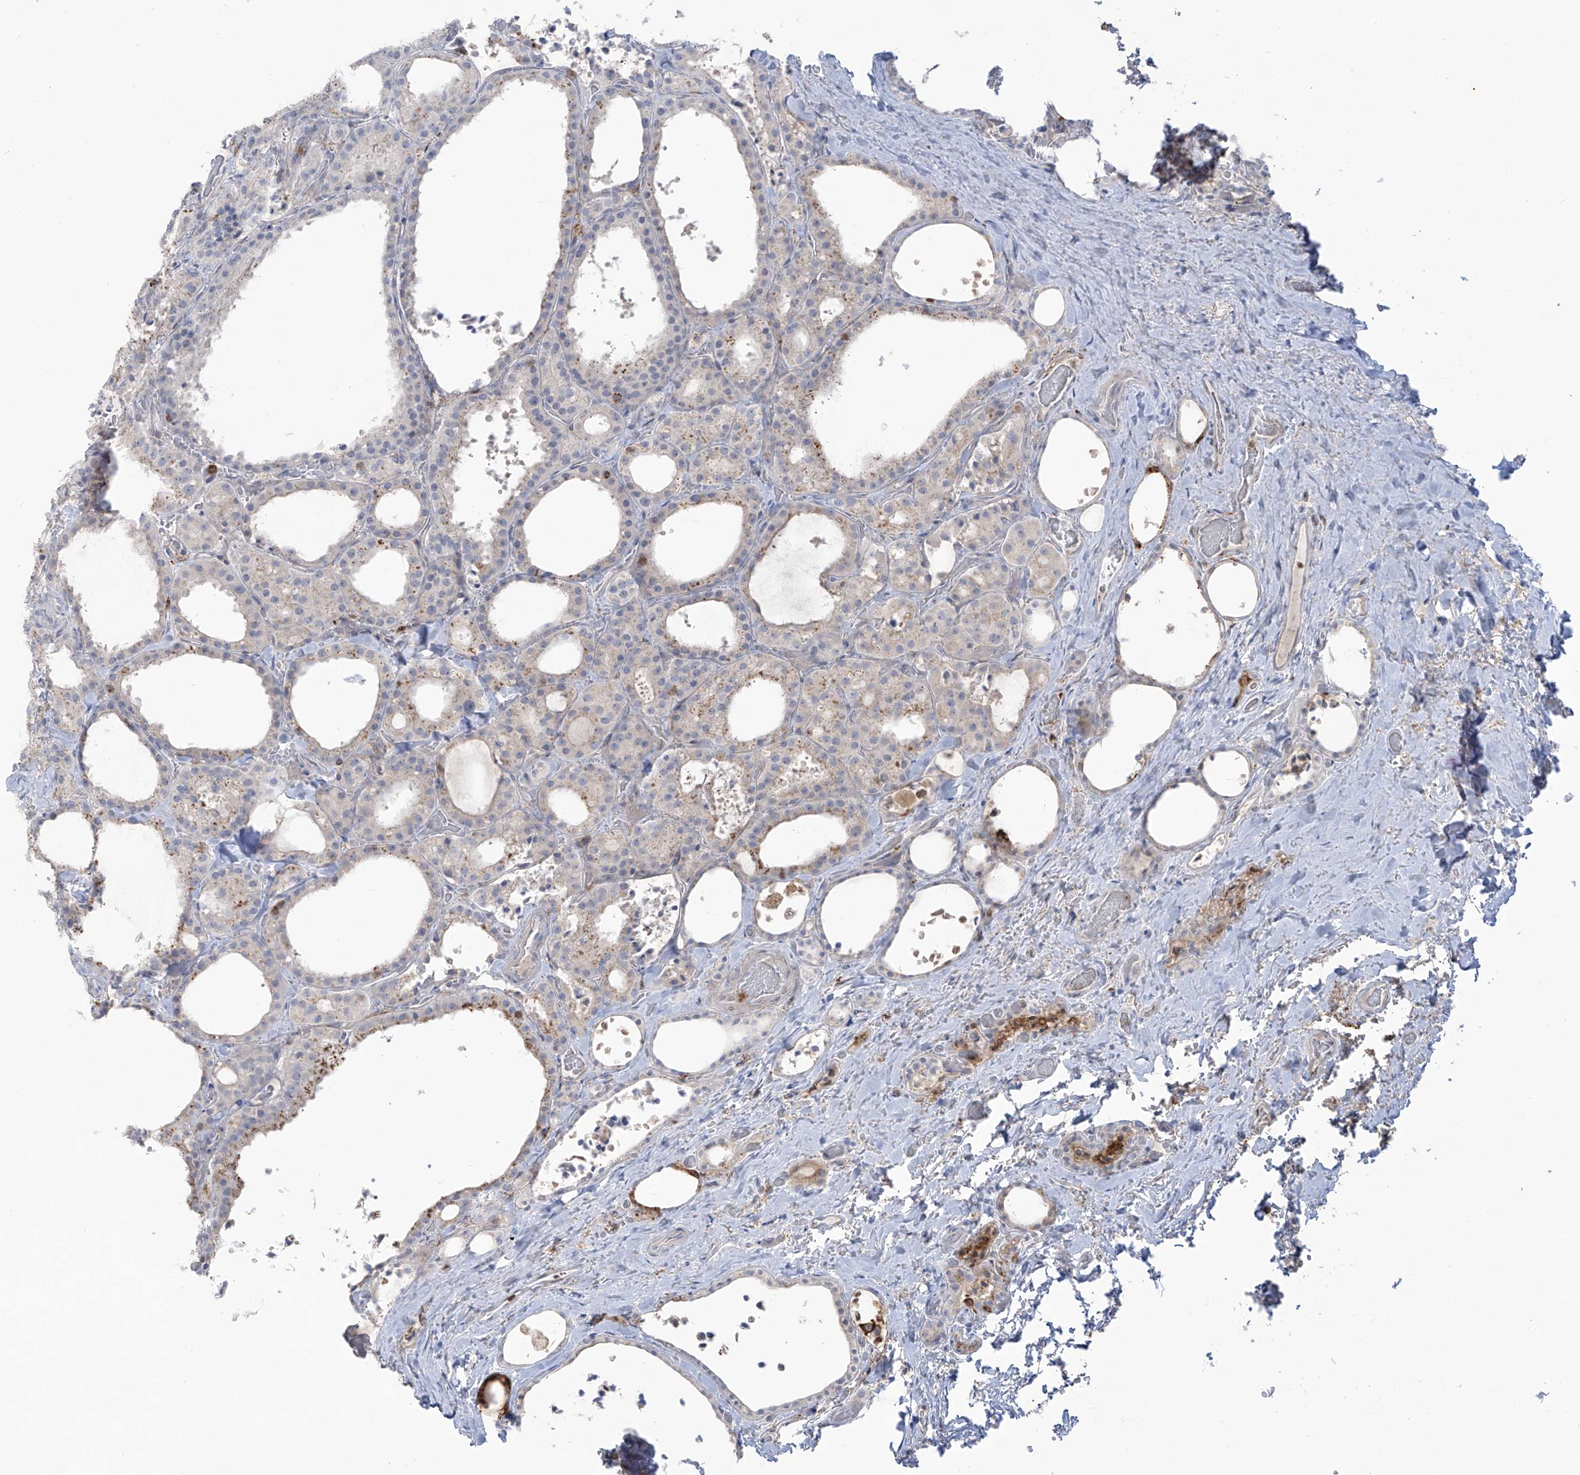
{"staining": {"intensity": "negative", "quantity": "none", "location": "none"}, "tissue": "thyroid cancer", "cell_type": "Tumor cells", "image_type": "cancer", "snomed": [{"axis": "morphology", "description": "Papillary adenocarcinoma, NOS"}, {"axis": "topography", "description": "Thyroid gland"}], "caption": "Immunohistochemical staining of human thyroid cancer exhibits no significant expression in tumor cells. (DAB immunohistochemistry (IHC) visualized using brightfield microscopy, high magnification).", "gene": "NOTO", "patient": {"sex": "male", "age": 77}}